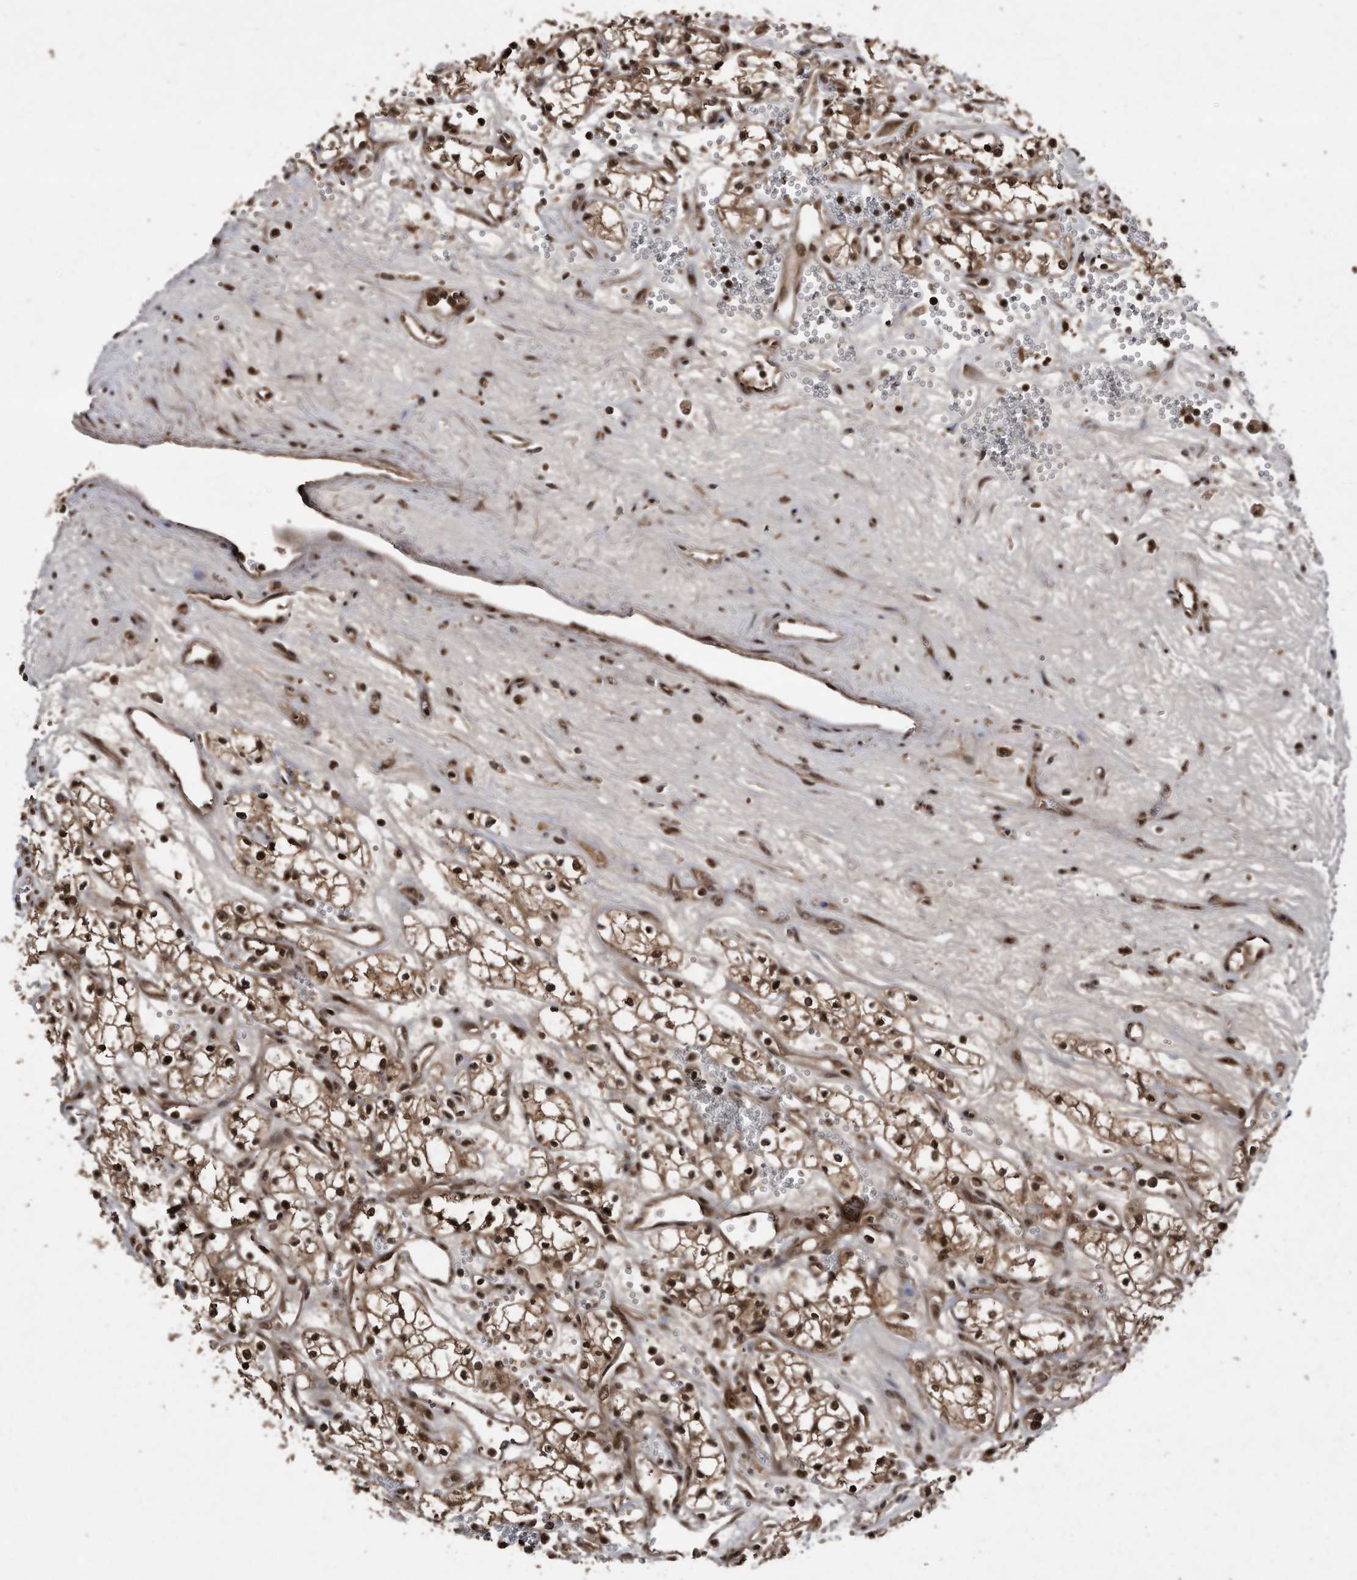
{"staining": {"intensity": "strong", "quantity": ">75%", "location": "cytoplasmic/membranous,nuclear"}, "tissue": "renal cancer", "cell_type": "Tumor cells", "image_type": "cancer", "snomed": [{"axis": "morphology", "description": "Adenocarcinoma, NOS"}, {"axis": "topography", "description": "Kidney"}], "caption": "There is high levels of strong cytoplasmic/membranous and nuclear positivity in tumor cells of renal cancer, as demonstrated by immunohistochemical staining (brown color).", "gene": "RAD23B", "patient": {"sex": "male", "age": 59}}